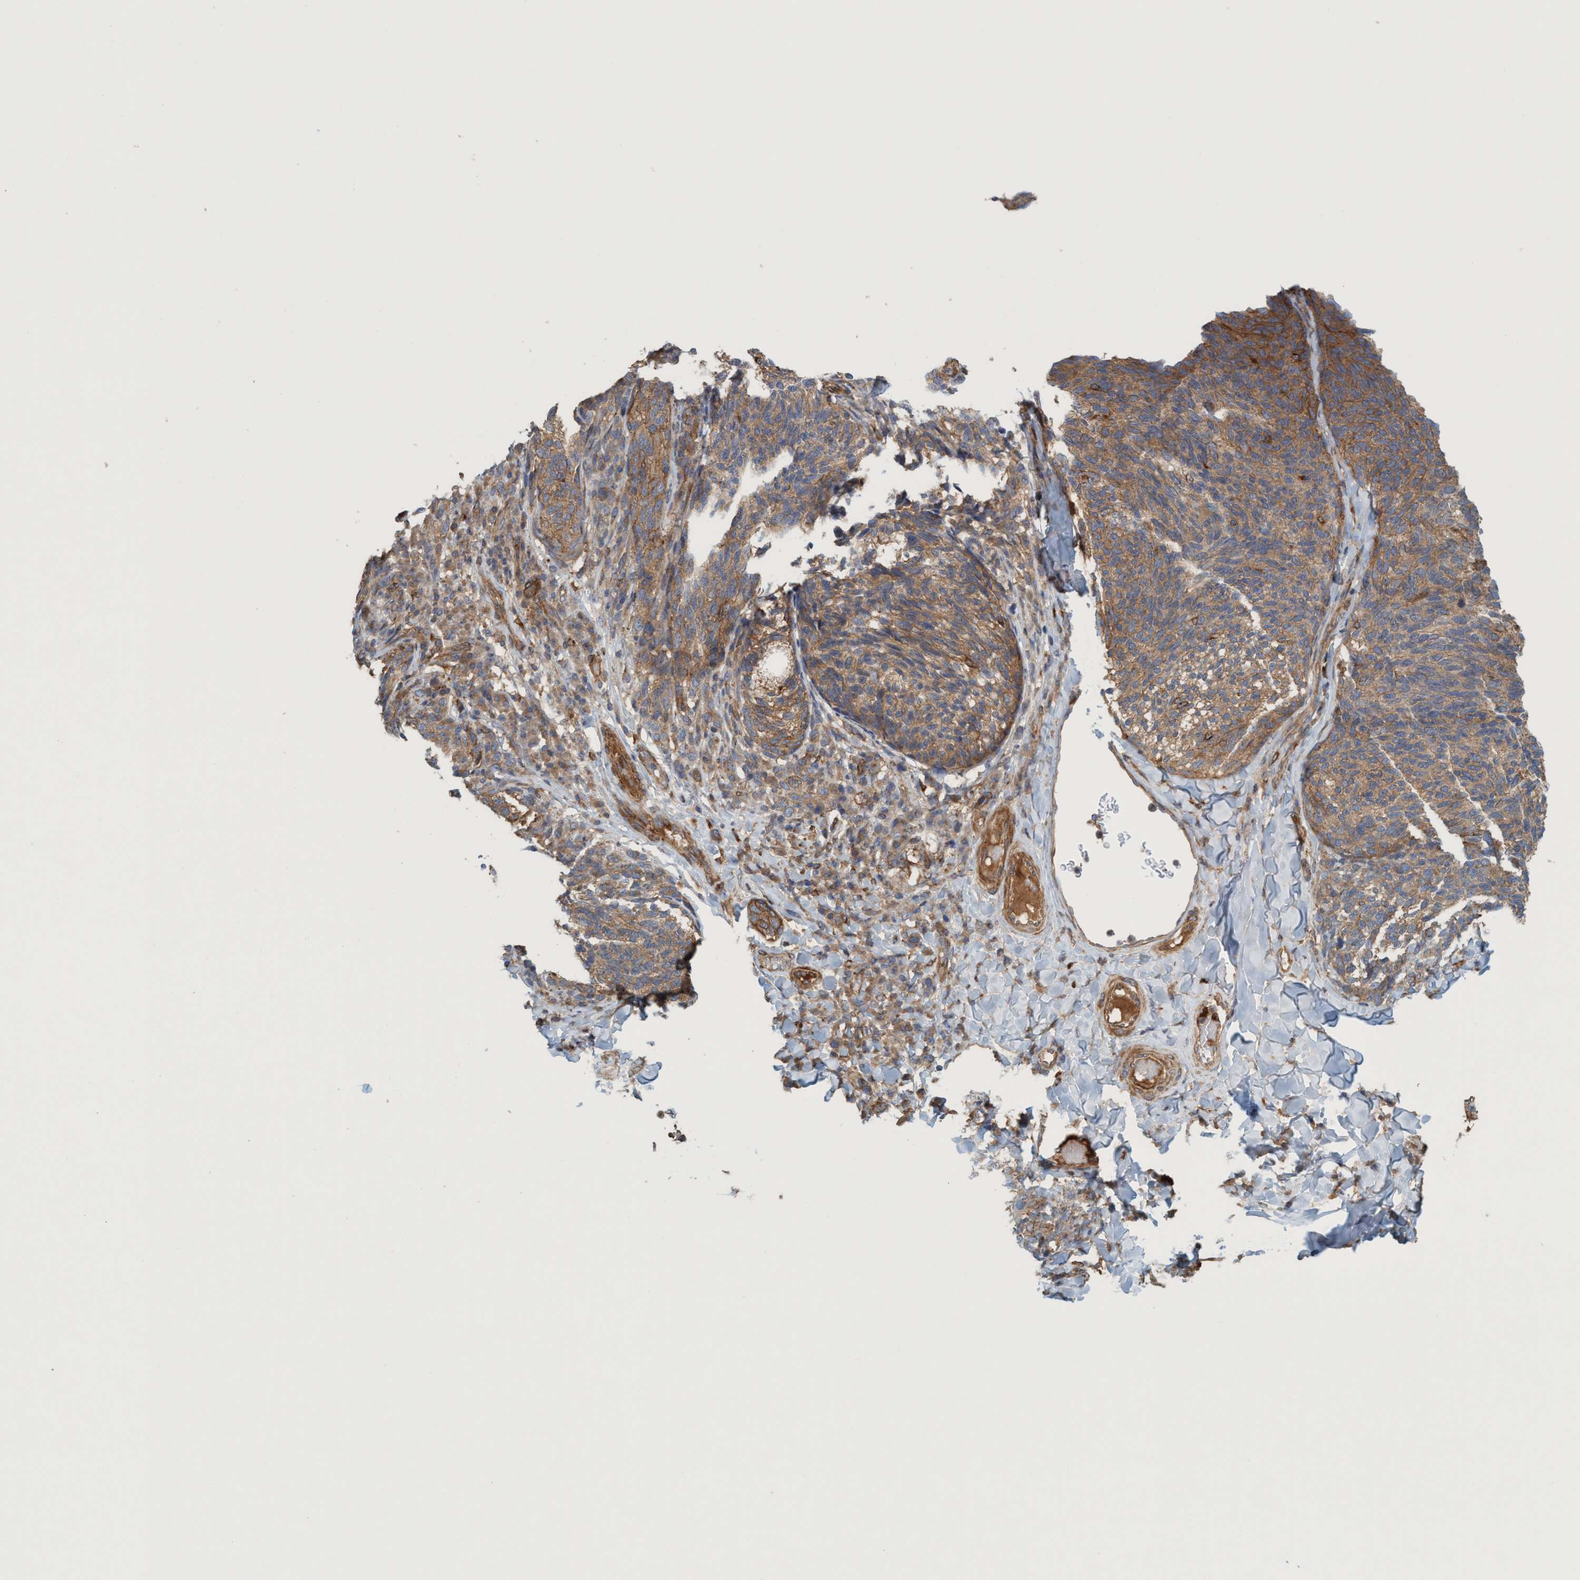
{"staining": {"intensity": "moderate", "quantity": ">75%", "location": "cytoplasmic/membranous"}, "tissue": "melanoma", "cell_type": "Tumor cells", "image_type": "cancer", "snomed": [{"axis": "morphology", "description": "Malignant melanoma, NOS"}, {"axis": "topography", "description": "Skin"}], "caption": "Immunohistochemical staining of malignant melanoma displays medium levels of moderate cytoplasmic/membranous staining in about >75% of tumor cells.", "gene": "SPECC1", "patient": {"sex": "female", "age": 73}}